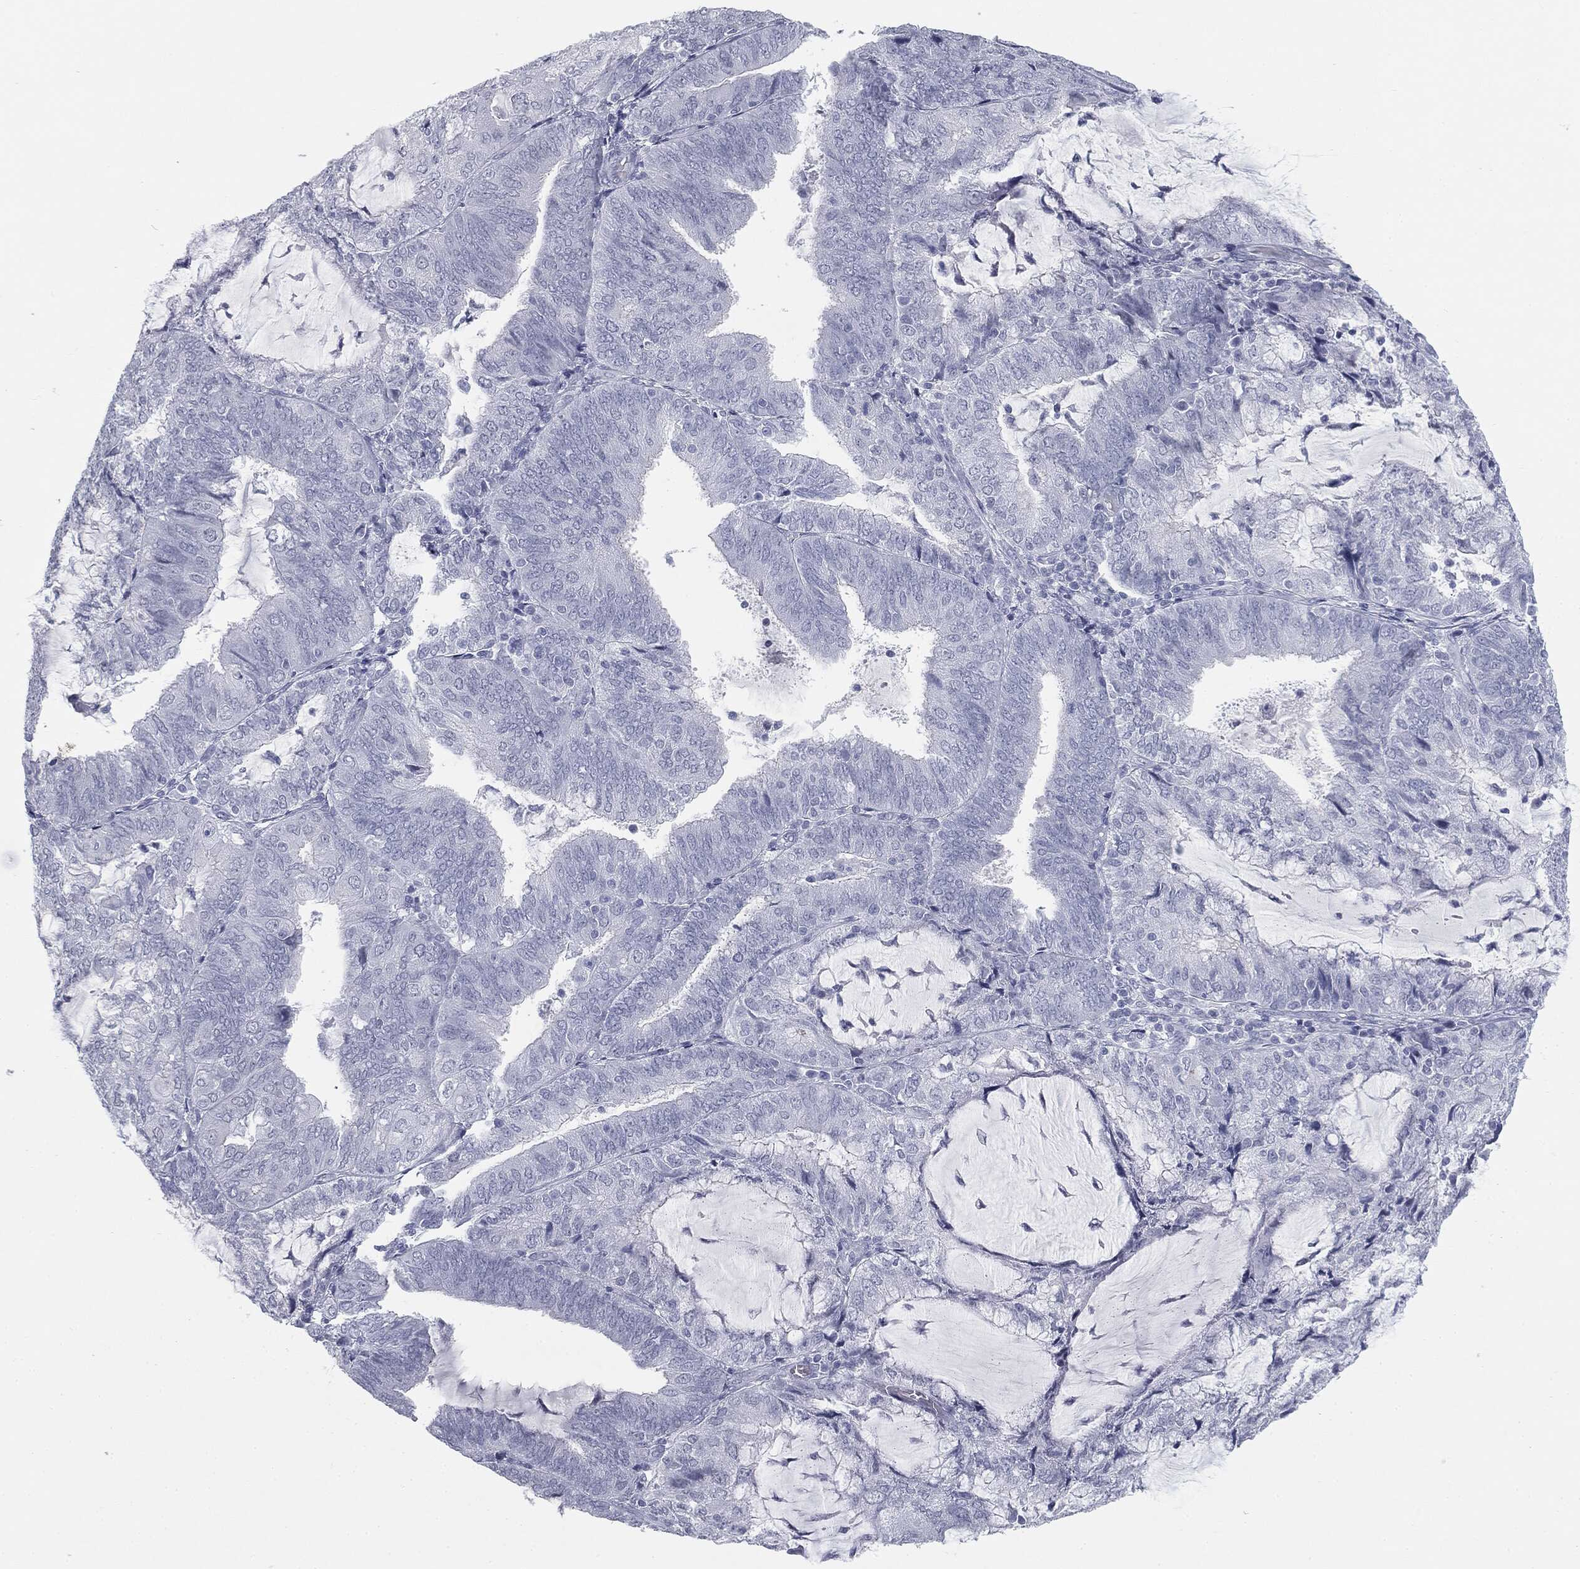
{"staining": {"intensity": "negative", "quantity": "none", "location": "none"}, "tissue": "endometrial cancer", "cell_type": "Tumor cells", "image_type": "cancer", "snomed": [{"axis": "morphology", "description": "Adenocarcinoma, NOS"}, {"axis": "topography", "description": "Endometrium"}], "caption": "A photomicrograph of adenocarcinoma (endometrial) stained for a protein exhibits no brown staining in tumor cells.", "gene": "TPO", "patient": {"sex": "female", "age": 81}}